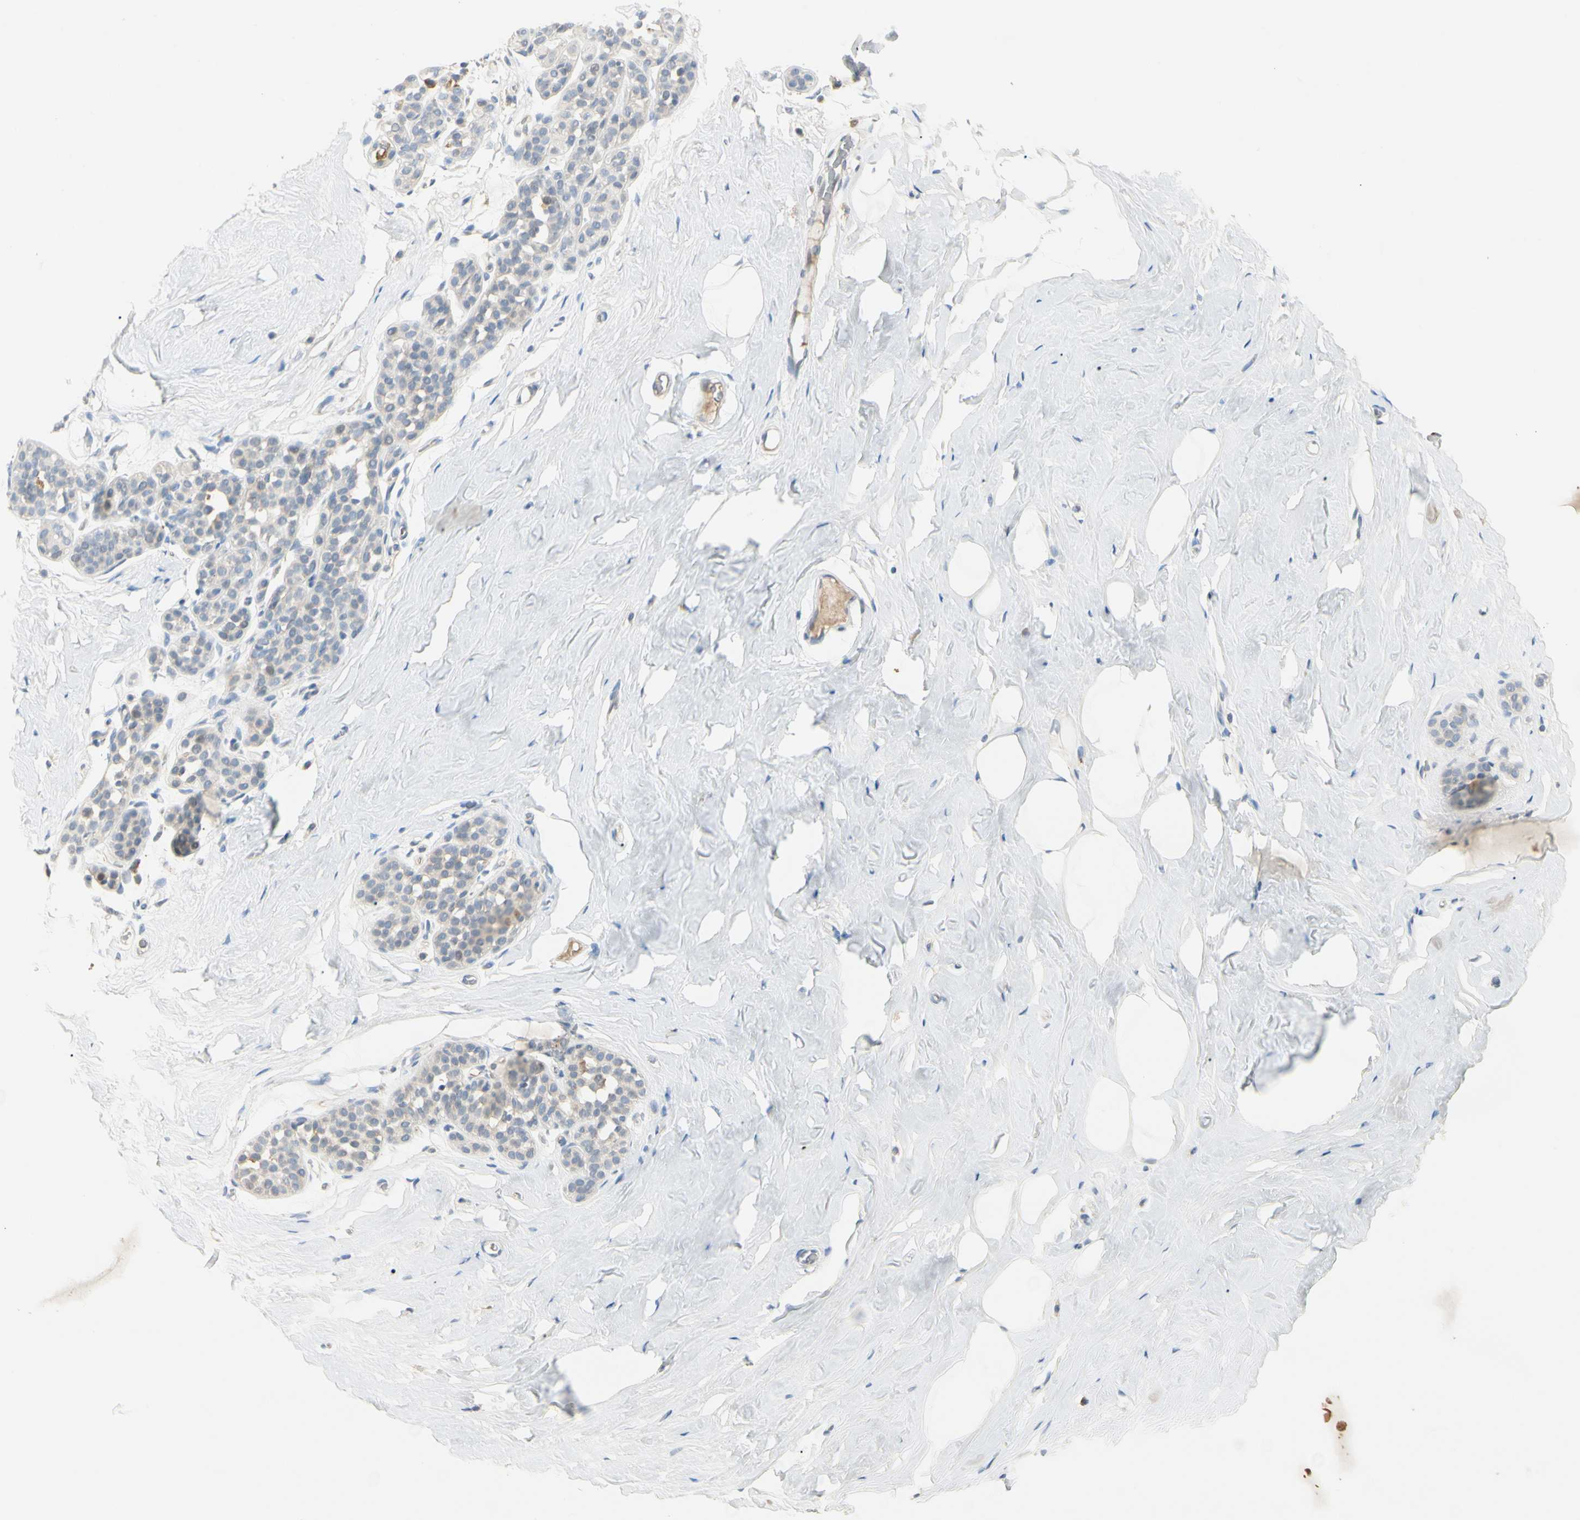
{"staining": {"intensity": "negative", "quantity": "none", "location": "none"}, "tissue": "breast", "cell_type": "Adipocytes", "image_type": "normal", "snomed": [{"axis": "morphology", "description": "Normal tissue, NOS"}, {"axis": "topography", "description": "Breast"}], "caption": "An image of breast stained for a protein reveals no brown staining in adipocytes. (Stains: DAB (3,3'-diaminobenzidine) IHC with hematoxylin counter stain, Microscopy: brightfield microscopy at high magnification).", "gene": "PRSS21", "patient": {"sex": "female", "age": 75}}